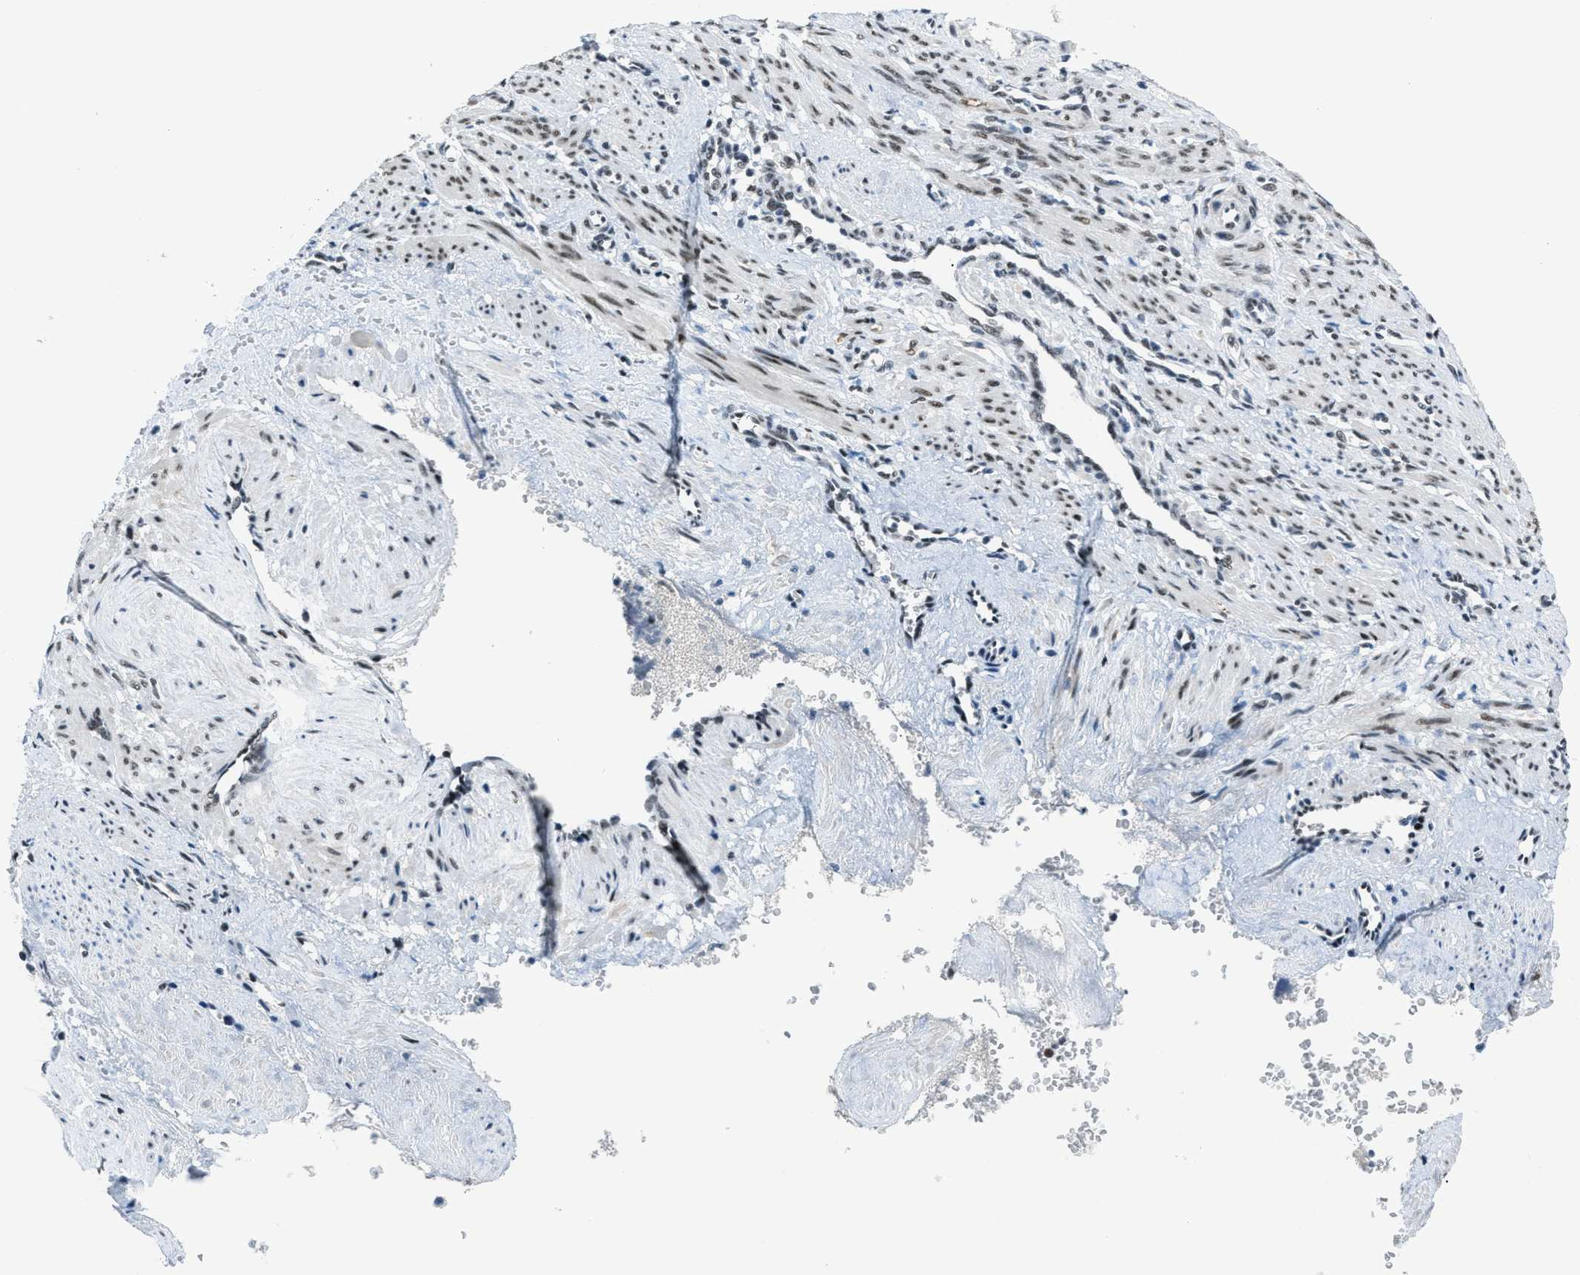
{"staining": {"intensity": "moderate", "quantity": ">75%", "location": "nuclear"}, "tissue": "smooth muscle", "cell_type": "Smooth muscle cells", "image_type": "normal", "snomed": [{"axis": "morphology", "description": "Normal tissue, NOS"}, {"axis": "topography", "description": "Endometrium"}], "caption": "Protein expression analysis of normal smooth muscle demonstrates moderate nuclear expression in about >75% of smooth muscle cells.", "gene": "GATAD2B", "patient": {"sex": "female", "age": 33}}